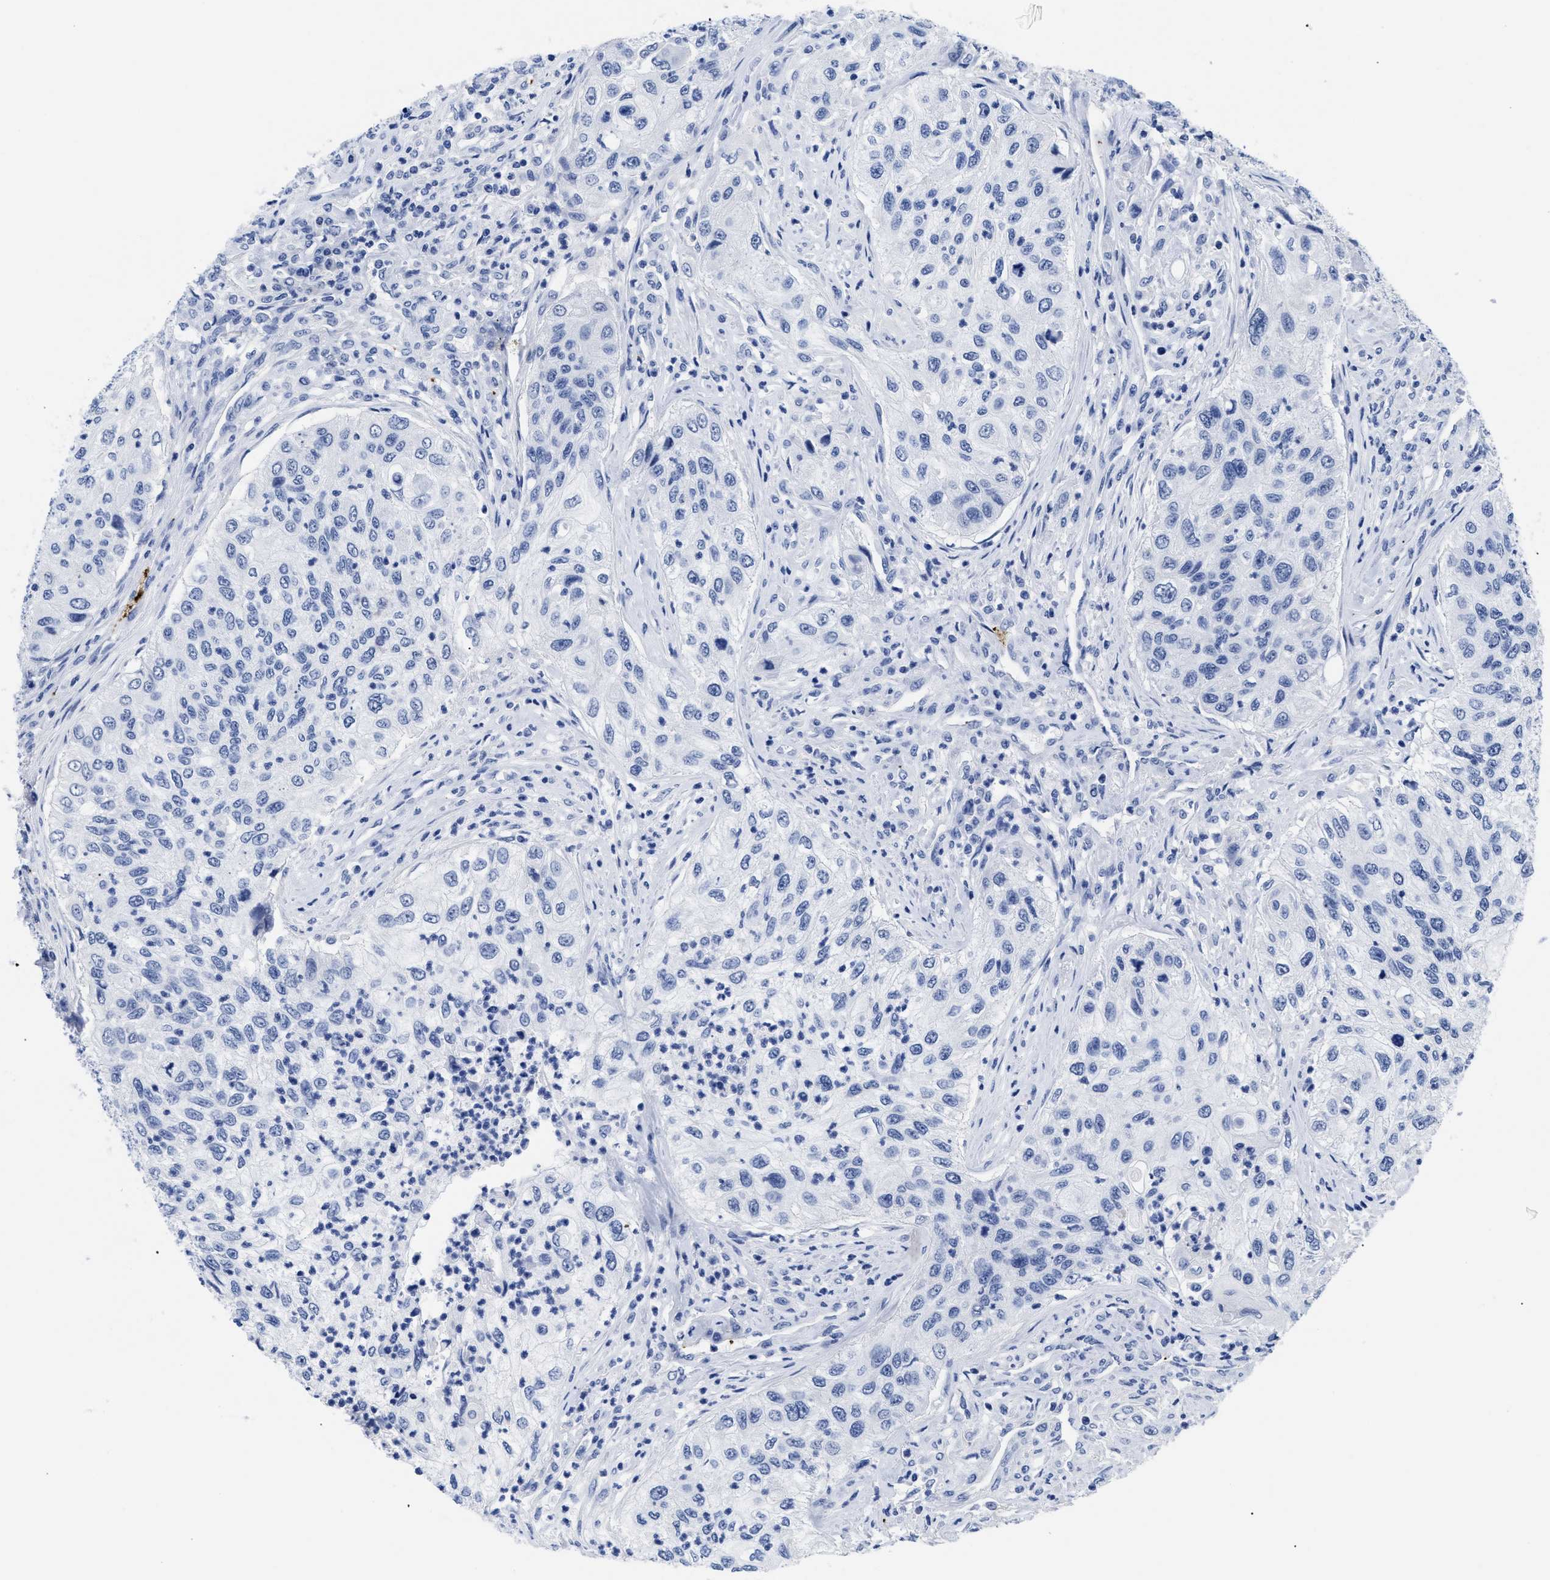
{"staining": {"intensity": "negative", "quantity": "none", "location": "none"}, "tissue": "urothelial cancer", "cell_type": "Tumor cells", "image_type": "cancer", "snomed": [{"axis": "morphology", "description": "Urothelial carcinoma, High grade"}, {"axis": "topography", "description": "Urinary bladder"}], "caption": "High magnification brightfield microscopy of urothelial cancer stained with DAB (3,3'-diaminobenzidine) (brown) and counterstained with hematoxylin (blue): tumor cells show no significant positivity.", "gene": "TREML1", "patient": {"sex": "female", "age": 60}}